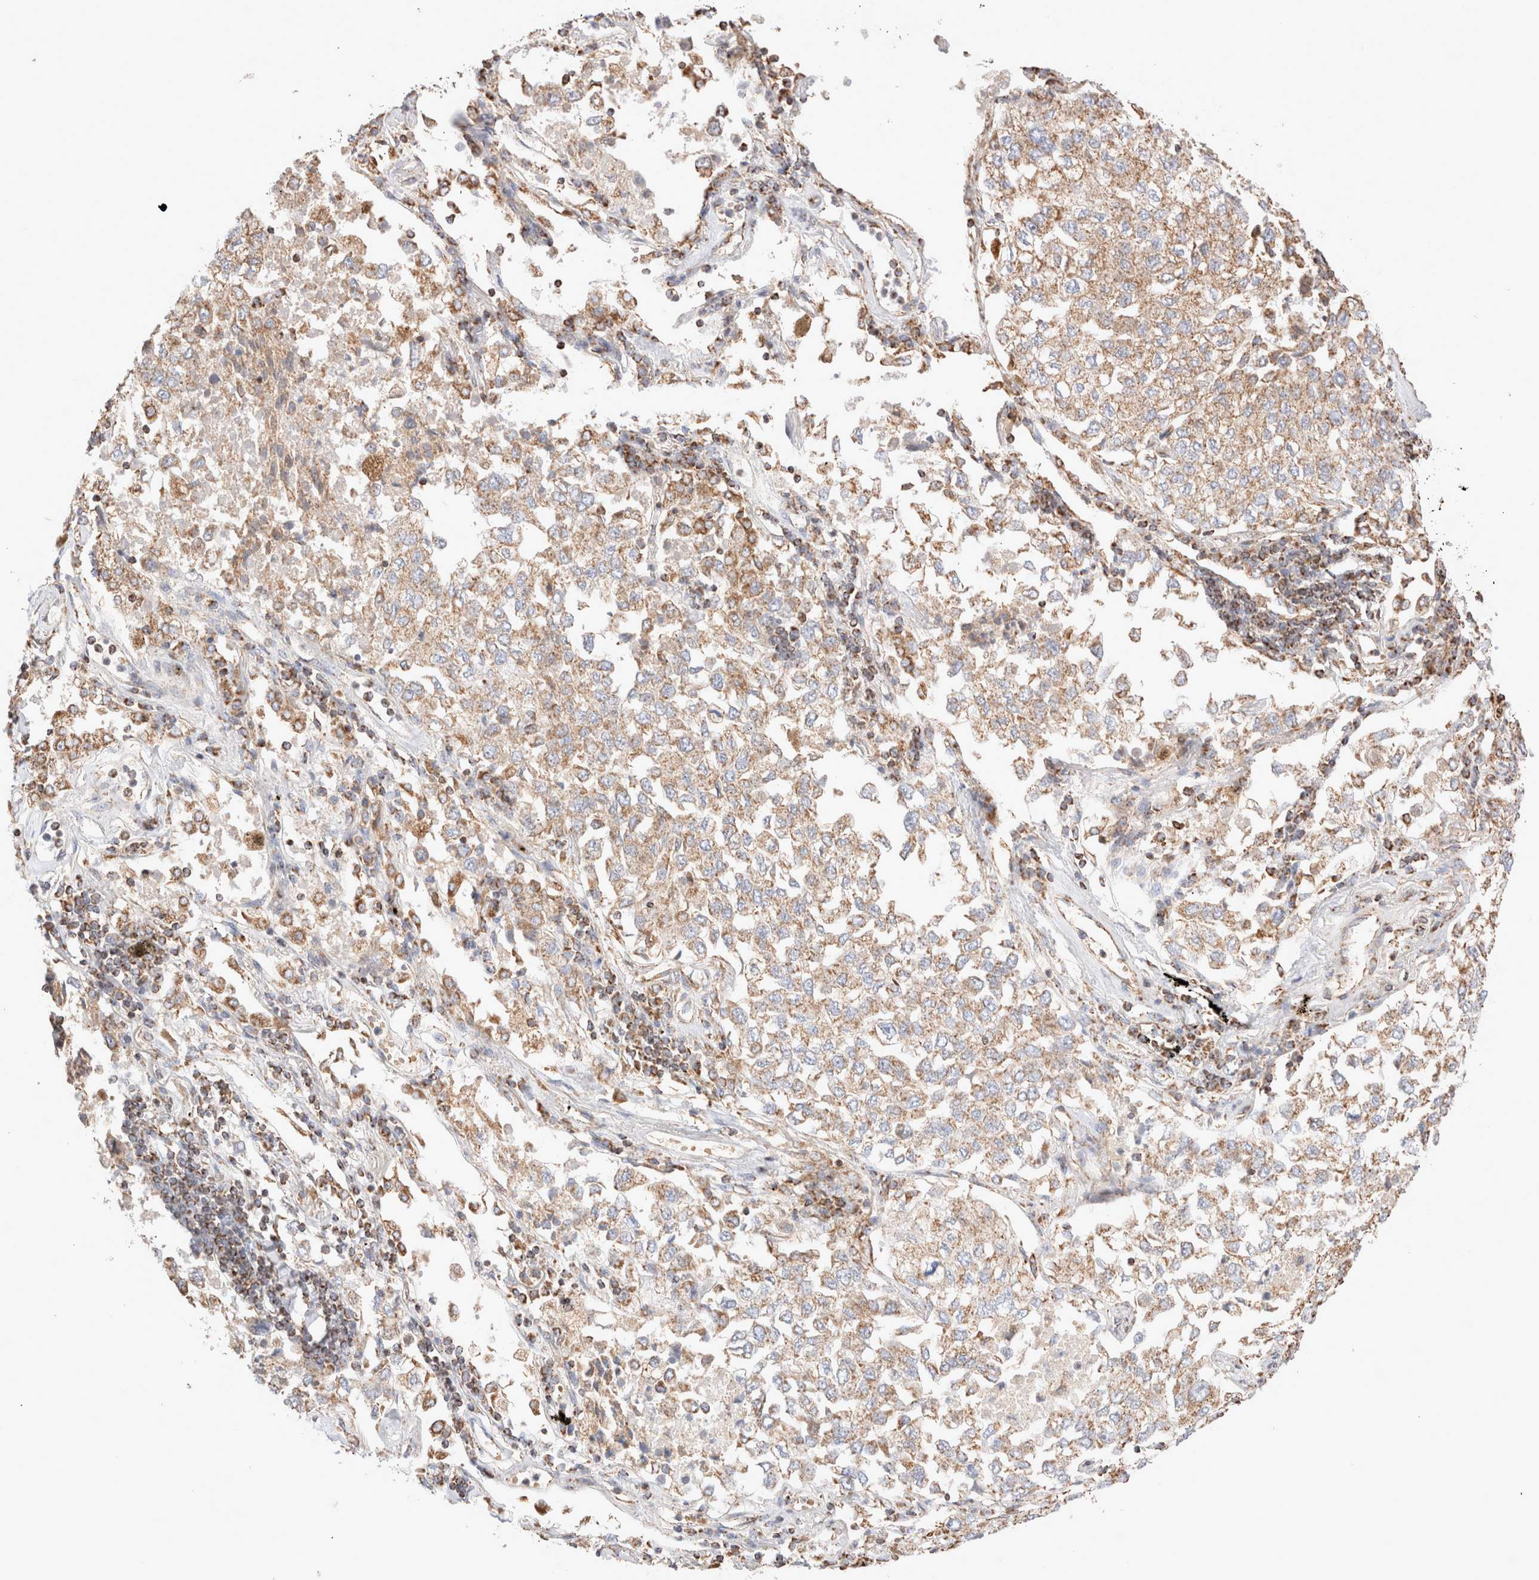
{"staining": {"intensity": "weak", "quantity": ">75%", "location": "cytoplasmic/membranous"}, "tissue": "lung cancer", "cell_type": "Tumor cells", "image_type": "cancer", "snomed": [{"axis": "morphology", "description": "Adenocarcinoma, NOS"}, {"axis": "topography", "description": "Lung"}], "caption": "DAB (3,3'-diaminobenzidine) immunohistochemical staining of human lung cancer displays weak cytoplasmic/membranous protein staining in about >75% of tumor cells.", "gene": "TMPPE", "patient": {"sex": "male", "age": 63}}